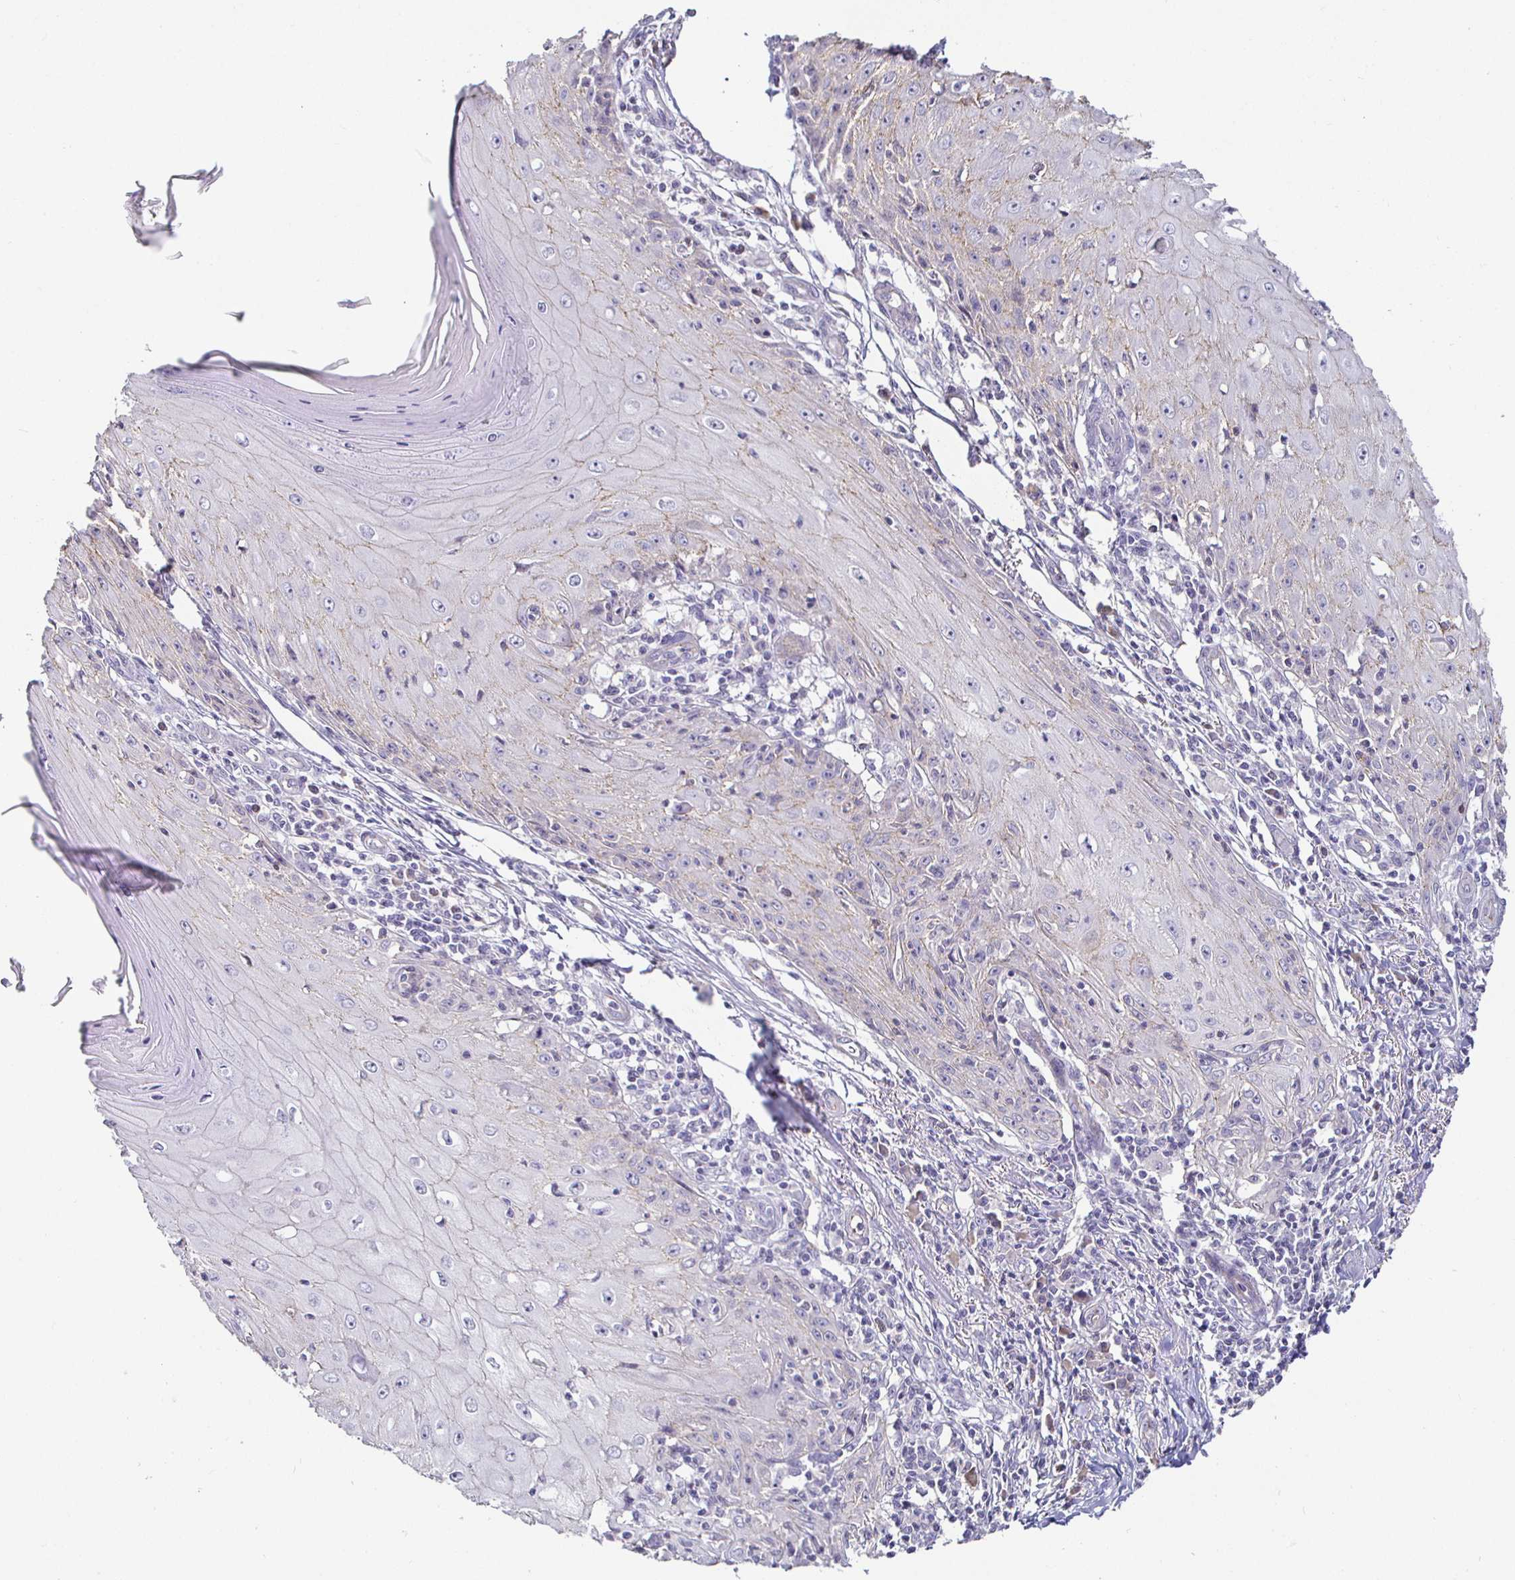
{"staining": {"intensity": "weak", "quantity": "<25%", "location": "cytoplasmic/membranous"}, "tissue": "skin cancer", "cell_type": "Tumor cells", "image_type": "cancer", "snomed": [{"axis": "morphology", "description": "Squamous cell carcinoma, NOS"}, {"axis": "topography", "description": "Skin"}], "caption": "The histopathology image reveals no staining of tumor cells in skin cancer (squamous cell carcinoma). Nuclei are stained in blue.", "gene": "PIWIL3", "patient": {"sex": "female", "age": 73}}